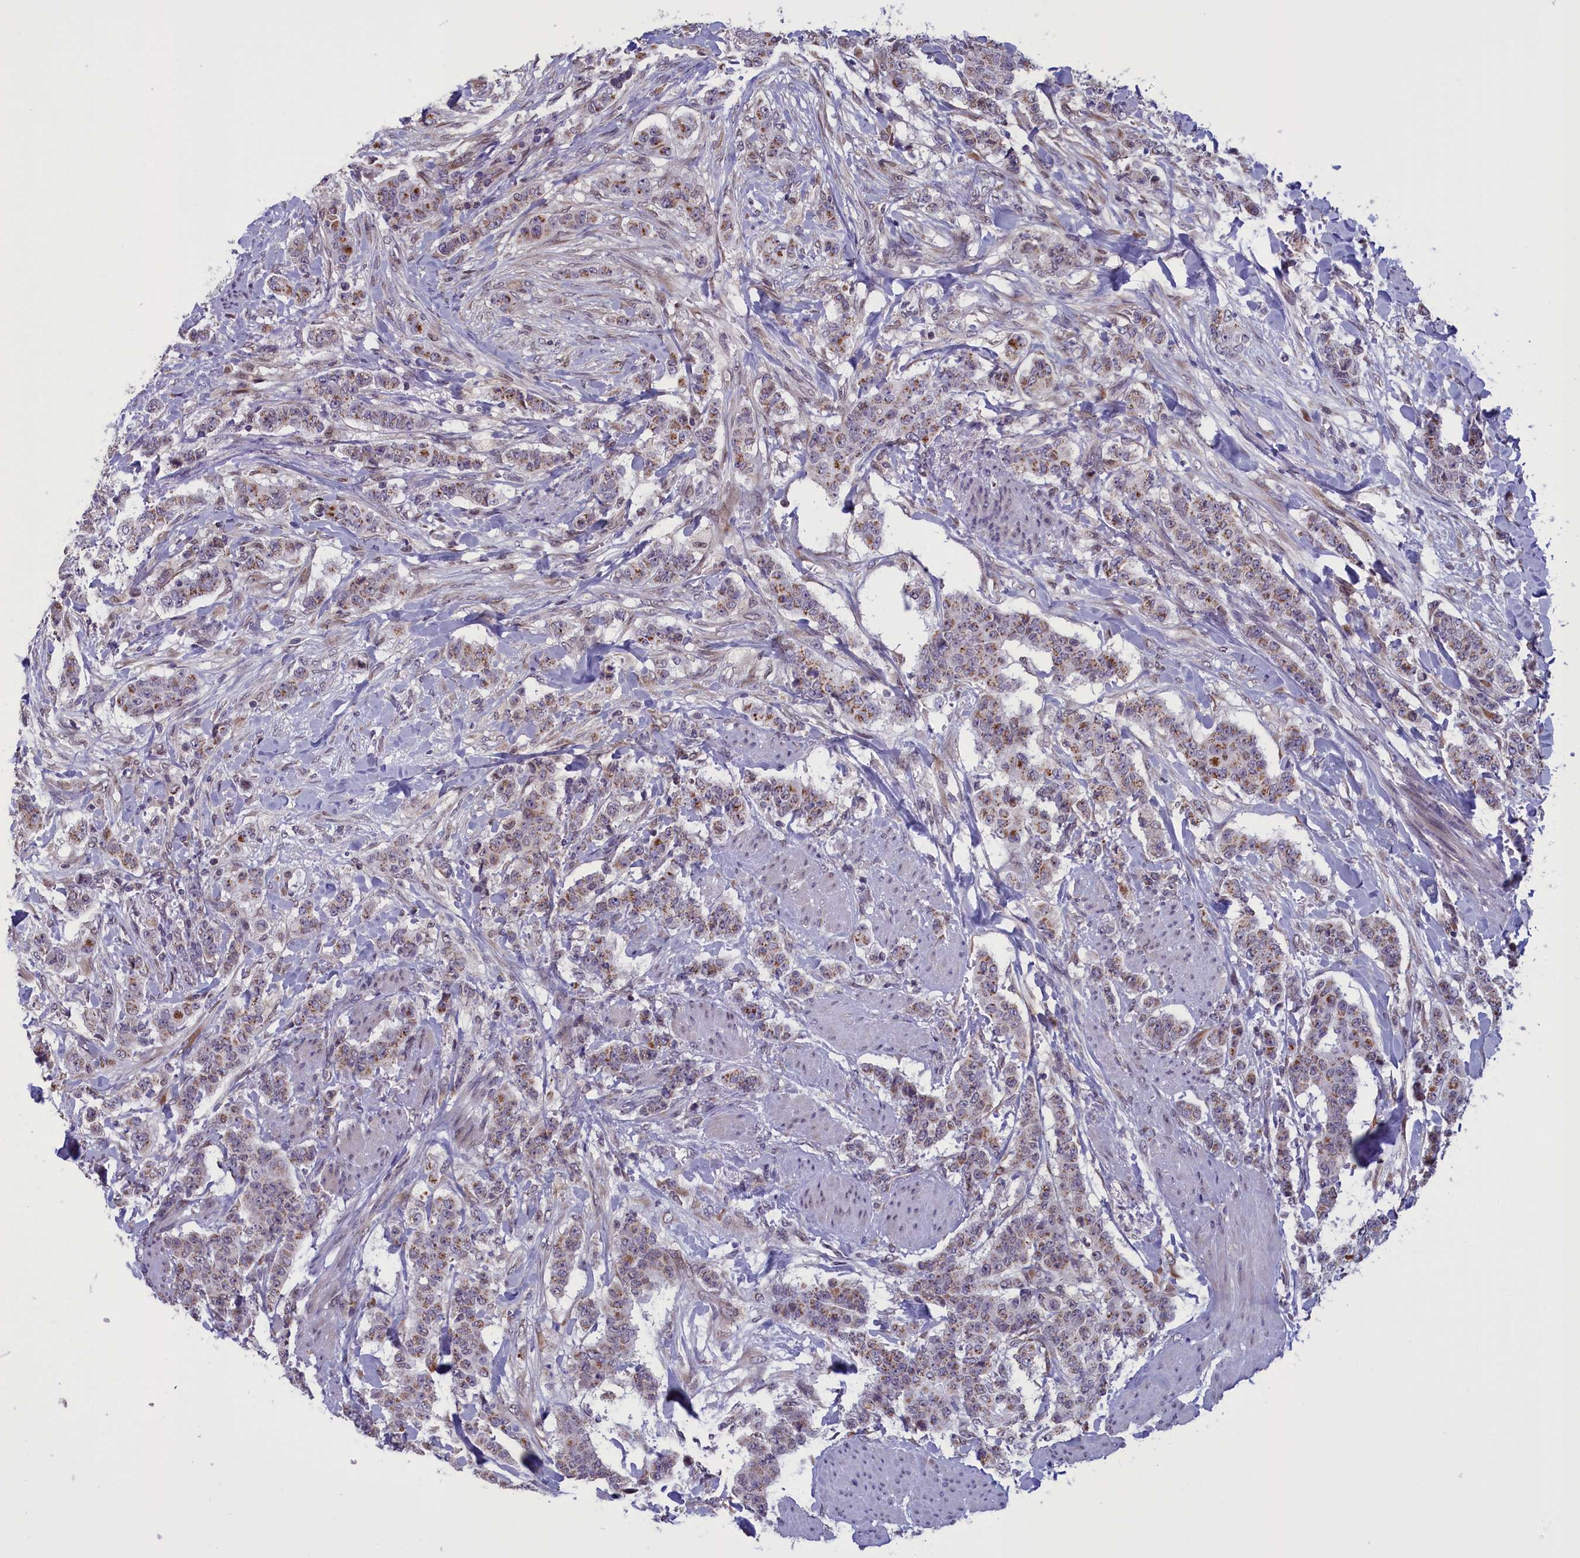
{"staining": {"intensity": "moderate", "quantity": ">75%", "location": "cytoplasmic/membranous"}, "tissue": "breast cancer", "cell_type": "Tumor cells", "image_type": "cancer", "snomed": [{"axis": "morphology", "description": "Duct carcinoma"}, {"axis": "topography", "description": "Breast"}], "caption": "DAB (3,3'-diaminobenzidine) immunohistochemical staining of breast infiltrating ductal carcinoma exhibits moderate cytoplasmic/membranous protein staining in about >75% of tumor cells. (DAB (3,3'-diaminobenzidine) = brown stain, brightfield microscopy at high magnification).", "gene": "PARS2", "patient": {"sex": "female", "age": 40}}